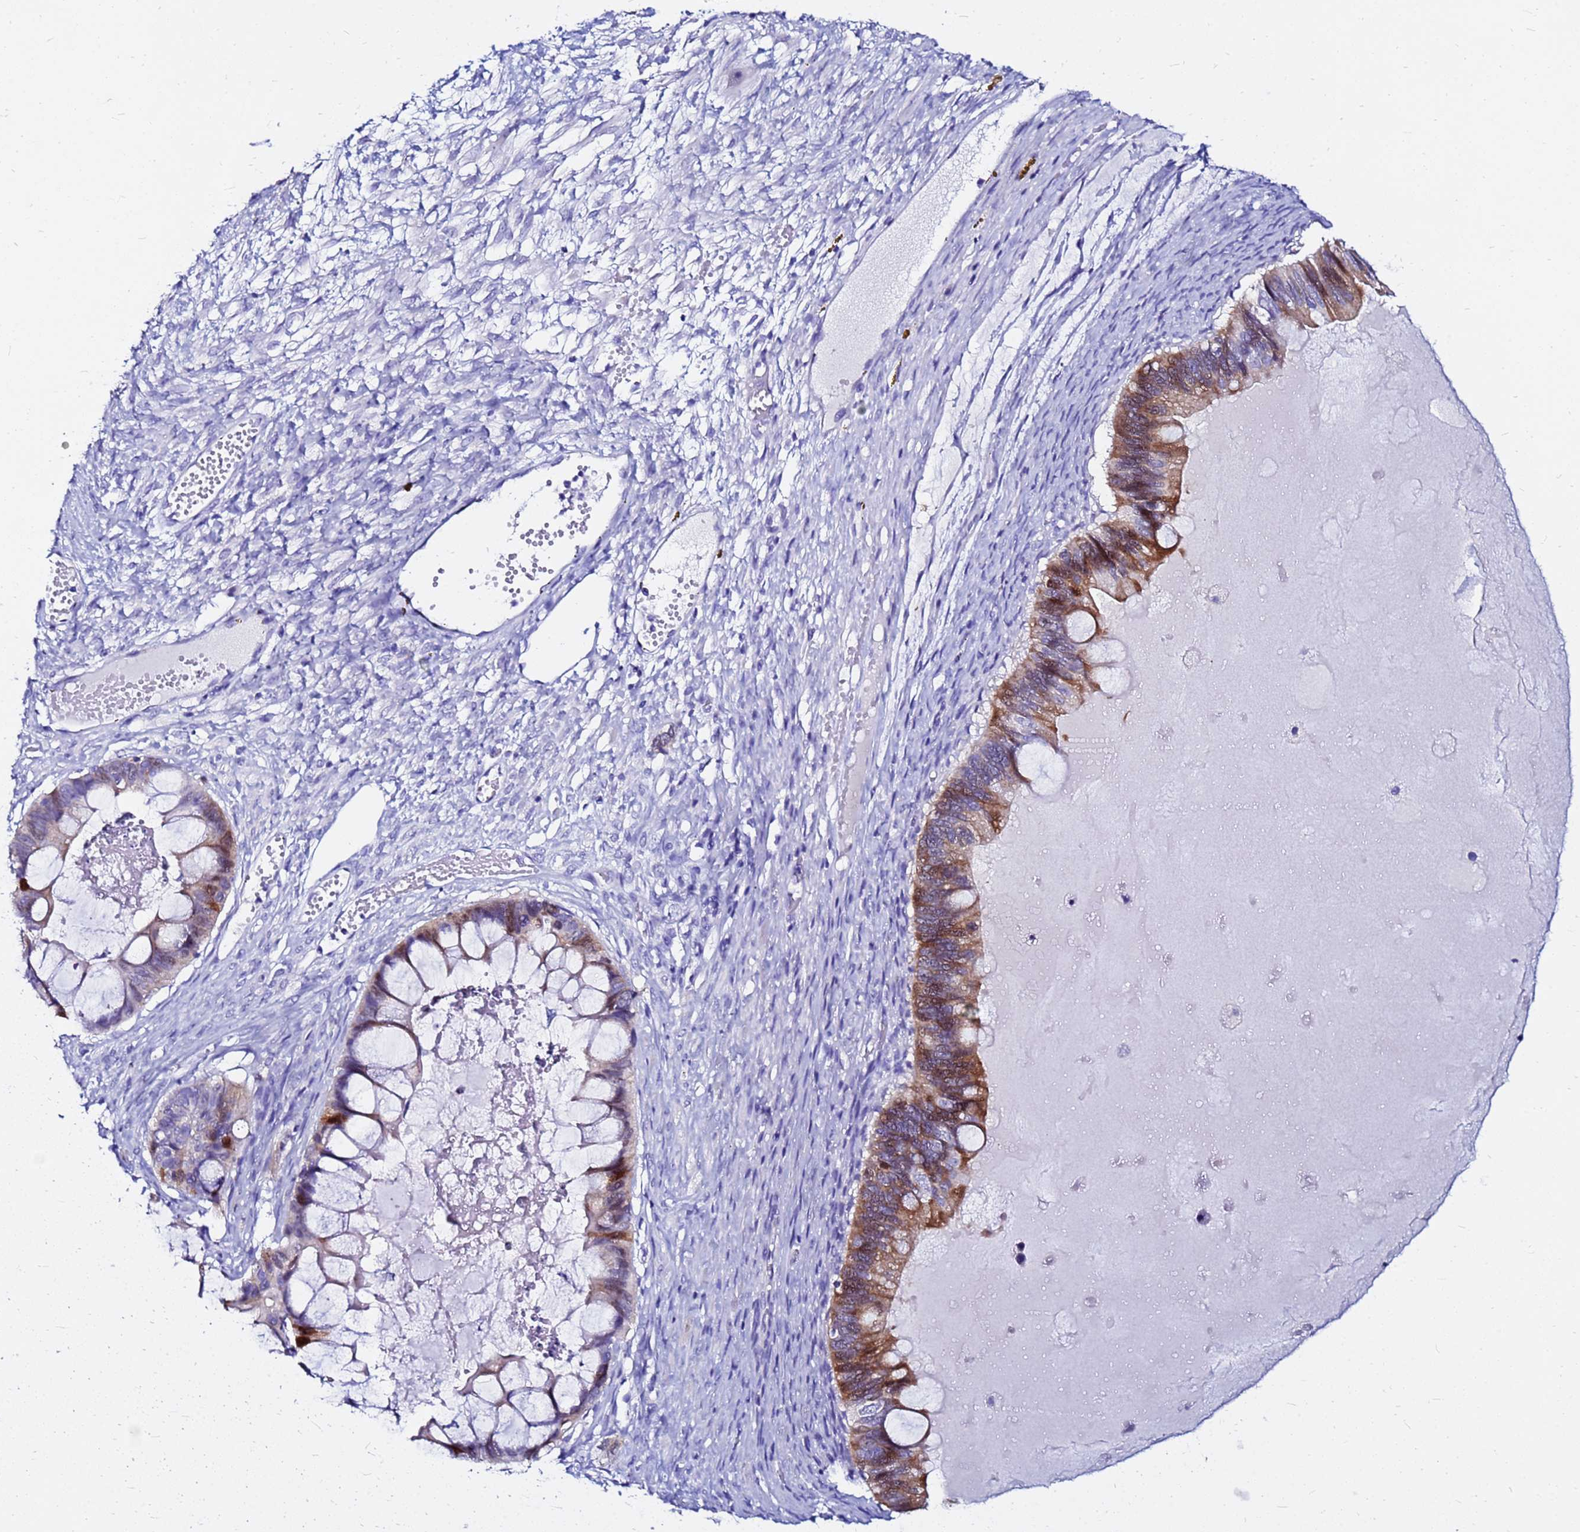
{"staining": {"intensity": "strong", "quantity": "25%-75%", "location": "cytoplasmic/membranous,nuclear"}, "tissue": "ovarian cancer", "cell_type": "Tumor cells", "image_type": "cancer", "snomed": [{"axis": "morphology", "description": "Cystadenocarcinoma, mucinous, NOS"}, {"axis": "topography", "description": "Ovary"}], "caption": "This is an image of IHC staining of mucinous cystadenocarcinoma (ovarian), which shows strong expression in the cytoplasmic/membranous and nuclear of tumor cells.", "gene": "PPP1R14C", "patient": {"sex": "female", "age": 61}}